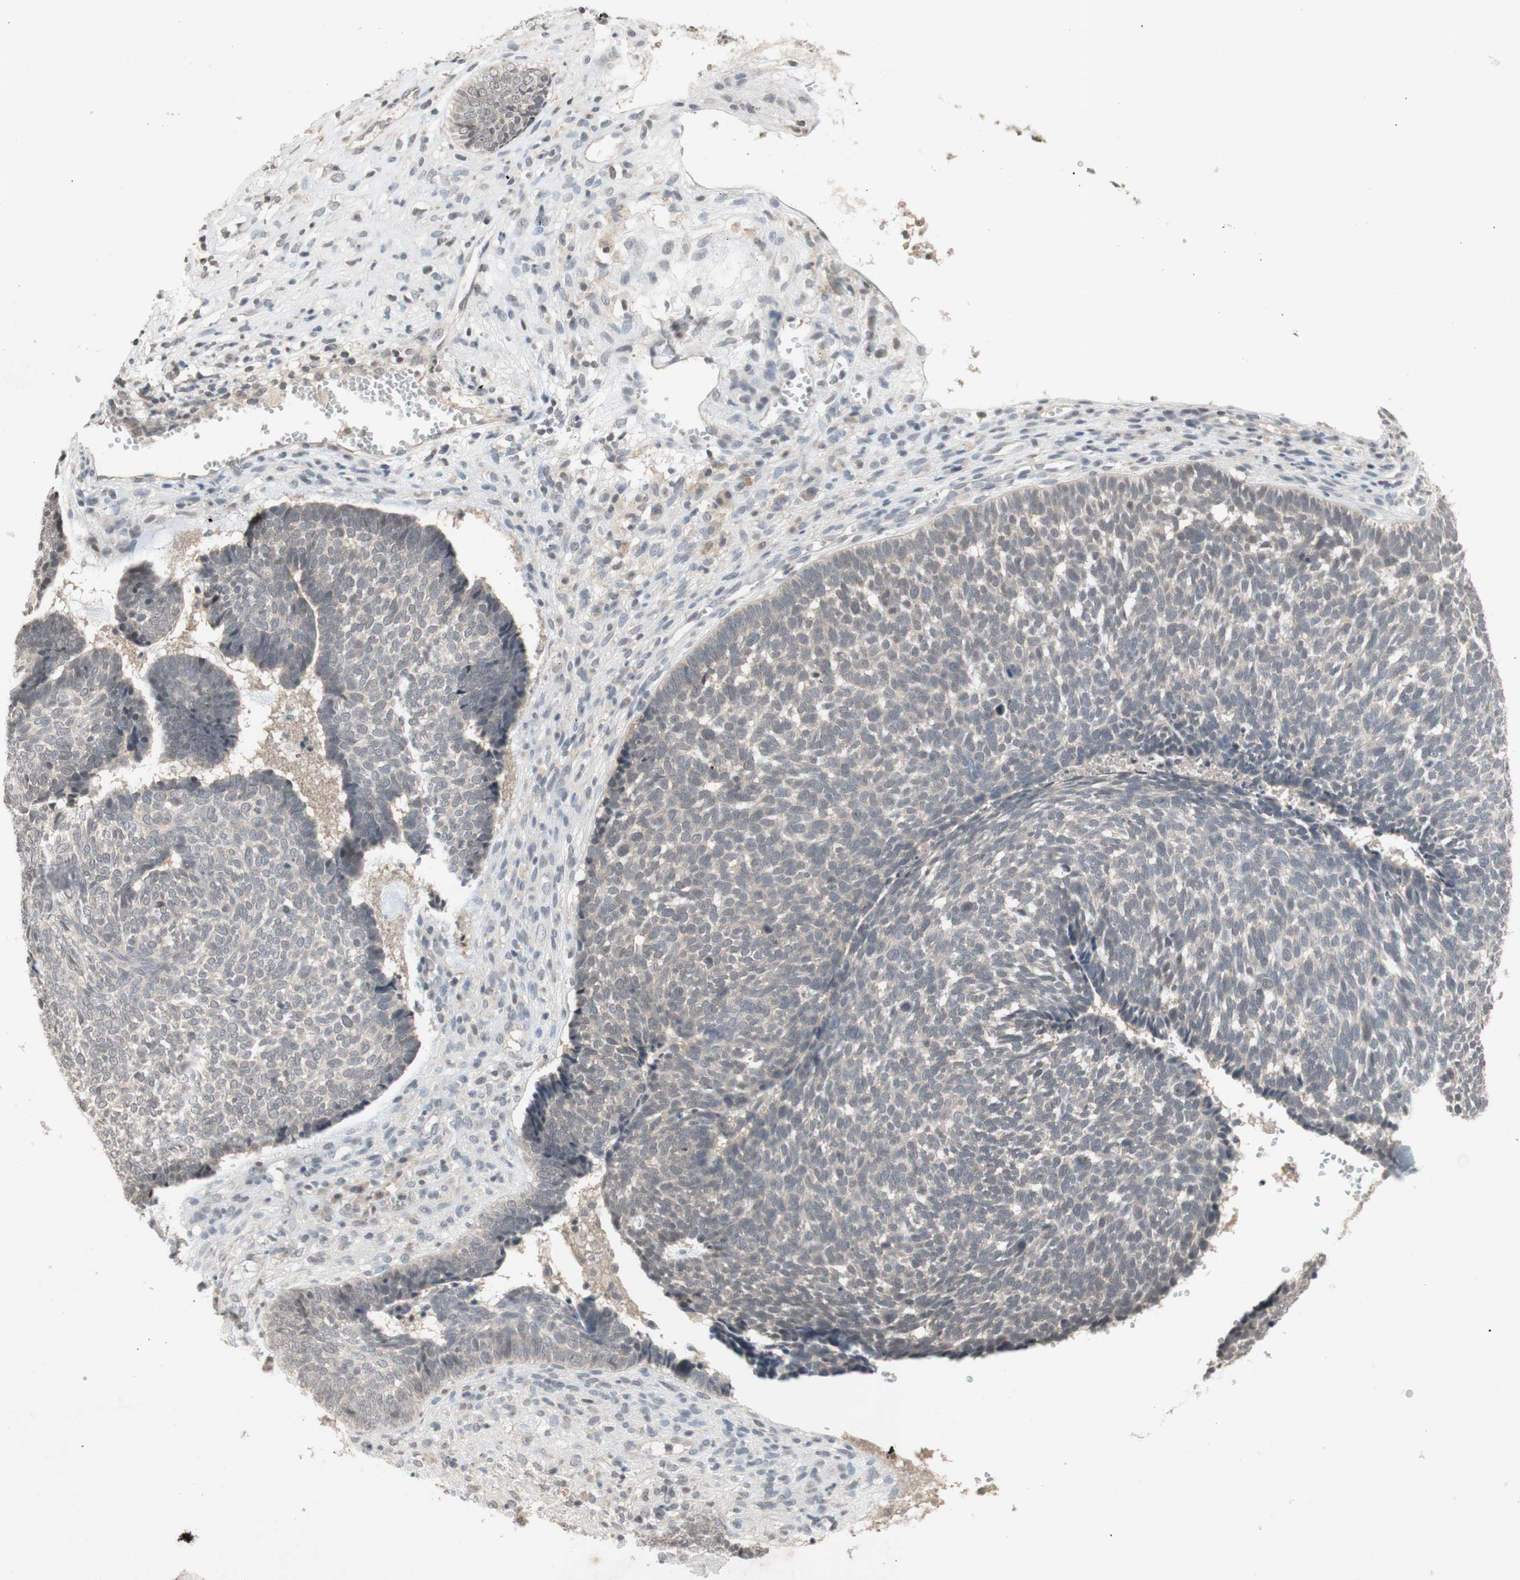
{"staining": {"intensity": "negative", "quantity": "none", "location": "none"}, "tissue": "skin cancer", "cell_type": "Tumor cells", "image_type": "cancer", "snomed": [{"axis": "morphology", "description": "Basal cell carcinoma"}, {"axis": "topography", "description": "Skin"}], "caption": "IHC micrograph of basal cell carcinoma (skin) stained for a protein (brown), which shows no positivity in tumor cells. Nuclei are stained in blue.", "gene": "GLI1", "patient": {"sex": "male", "age": 84}}